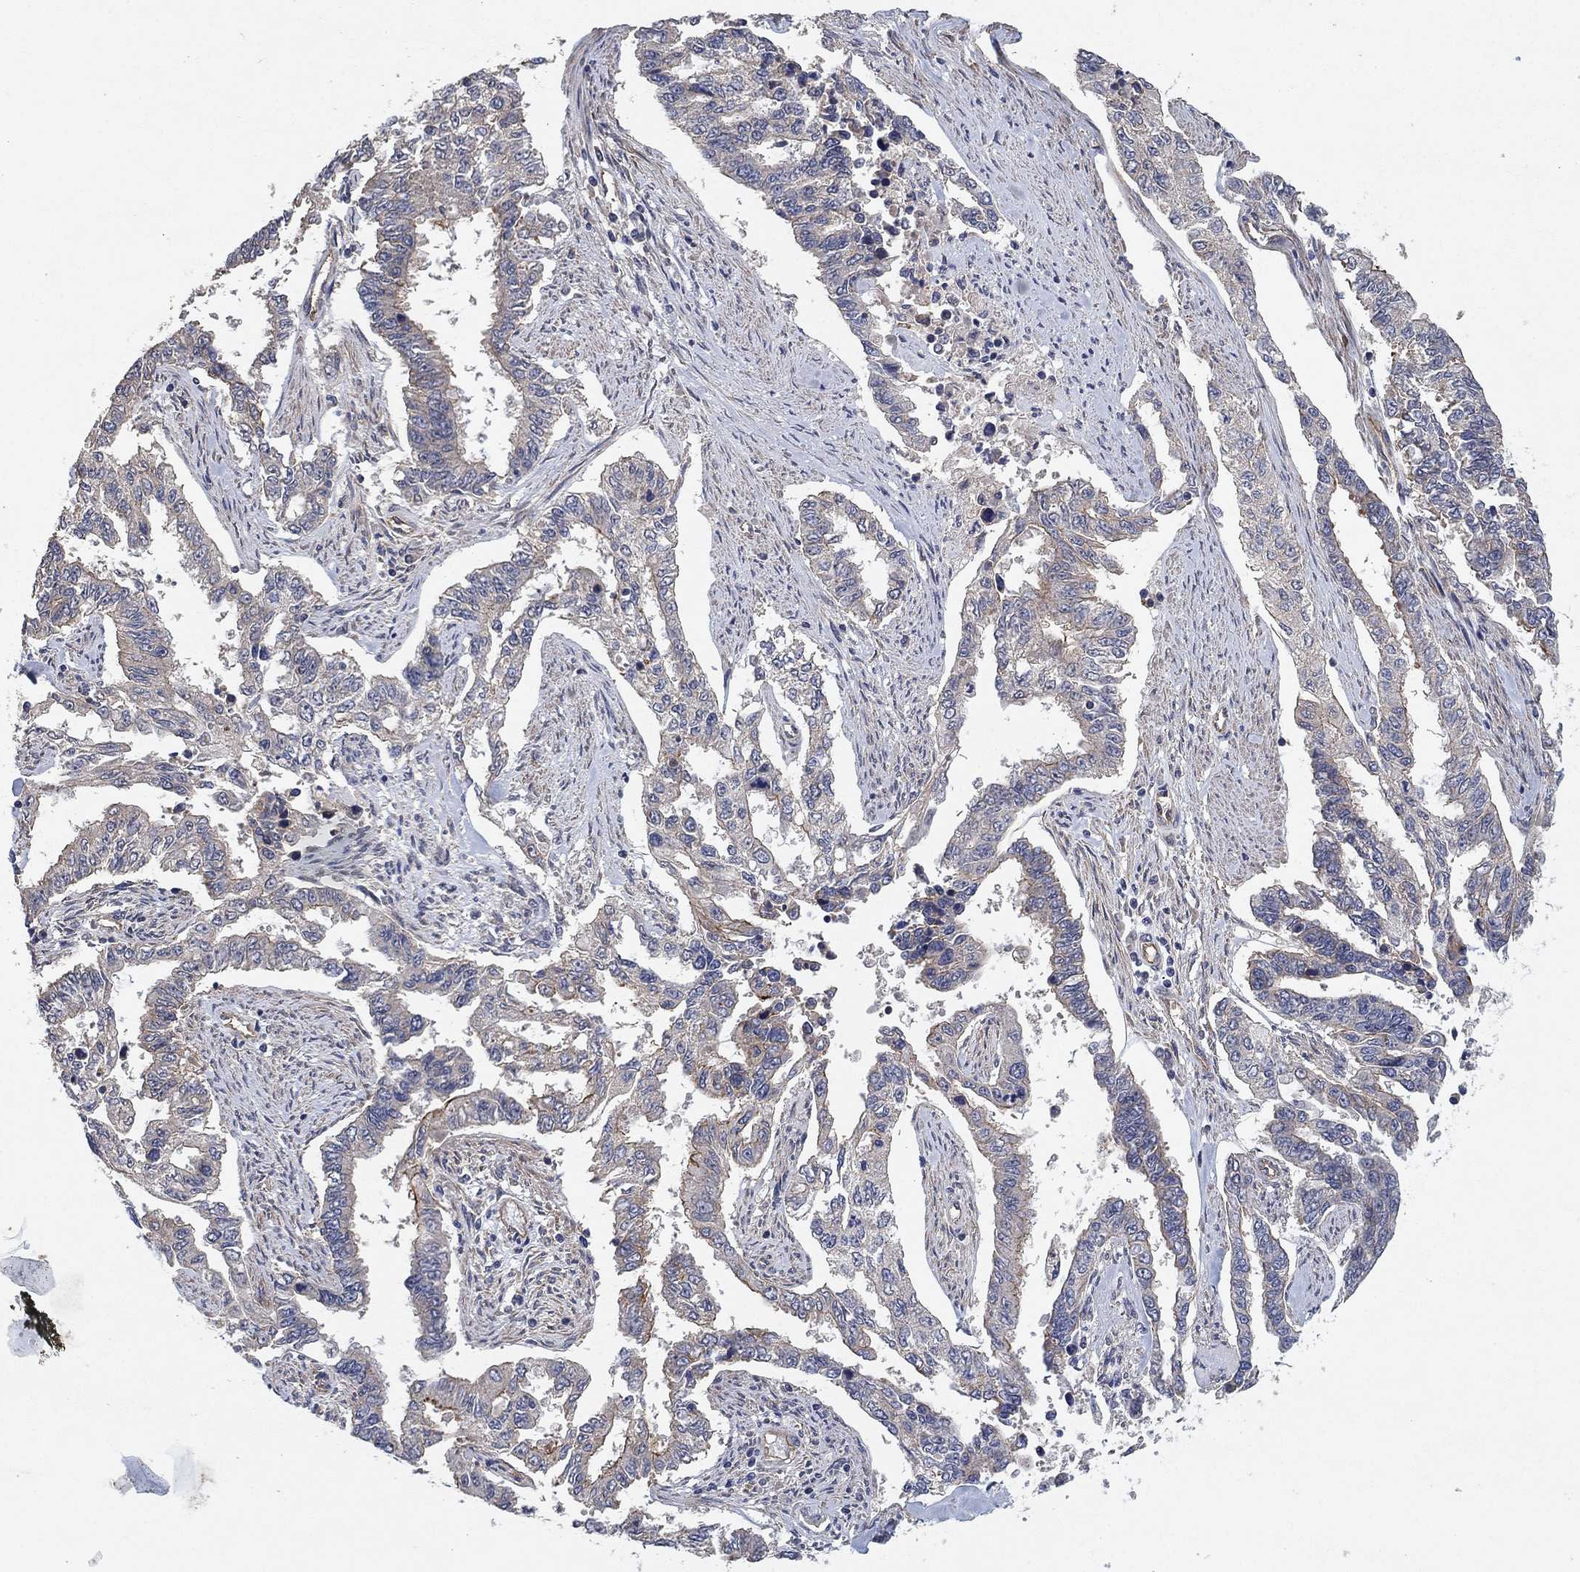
{"staining": {"intensity": "negative", "quantity": "none", "location": "none"}, "tissue": "endometrial cancer", "cell_type": "Tumor cells", "image_type": "cancer", "snomed": [{"axis": "morphology", "description": "Adenocarcinoma, NOS"}, {"axis": "topography", "description": "Uterus"}], "caption": "Endometrial adenocarcinoma was stained to show a protein in brown. There is no significant expression in tumor cells.", "gene": "MCUR1", "patient": {"sex": "female", "age": 59}}